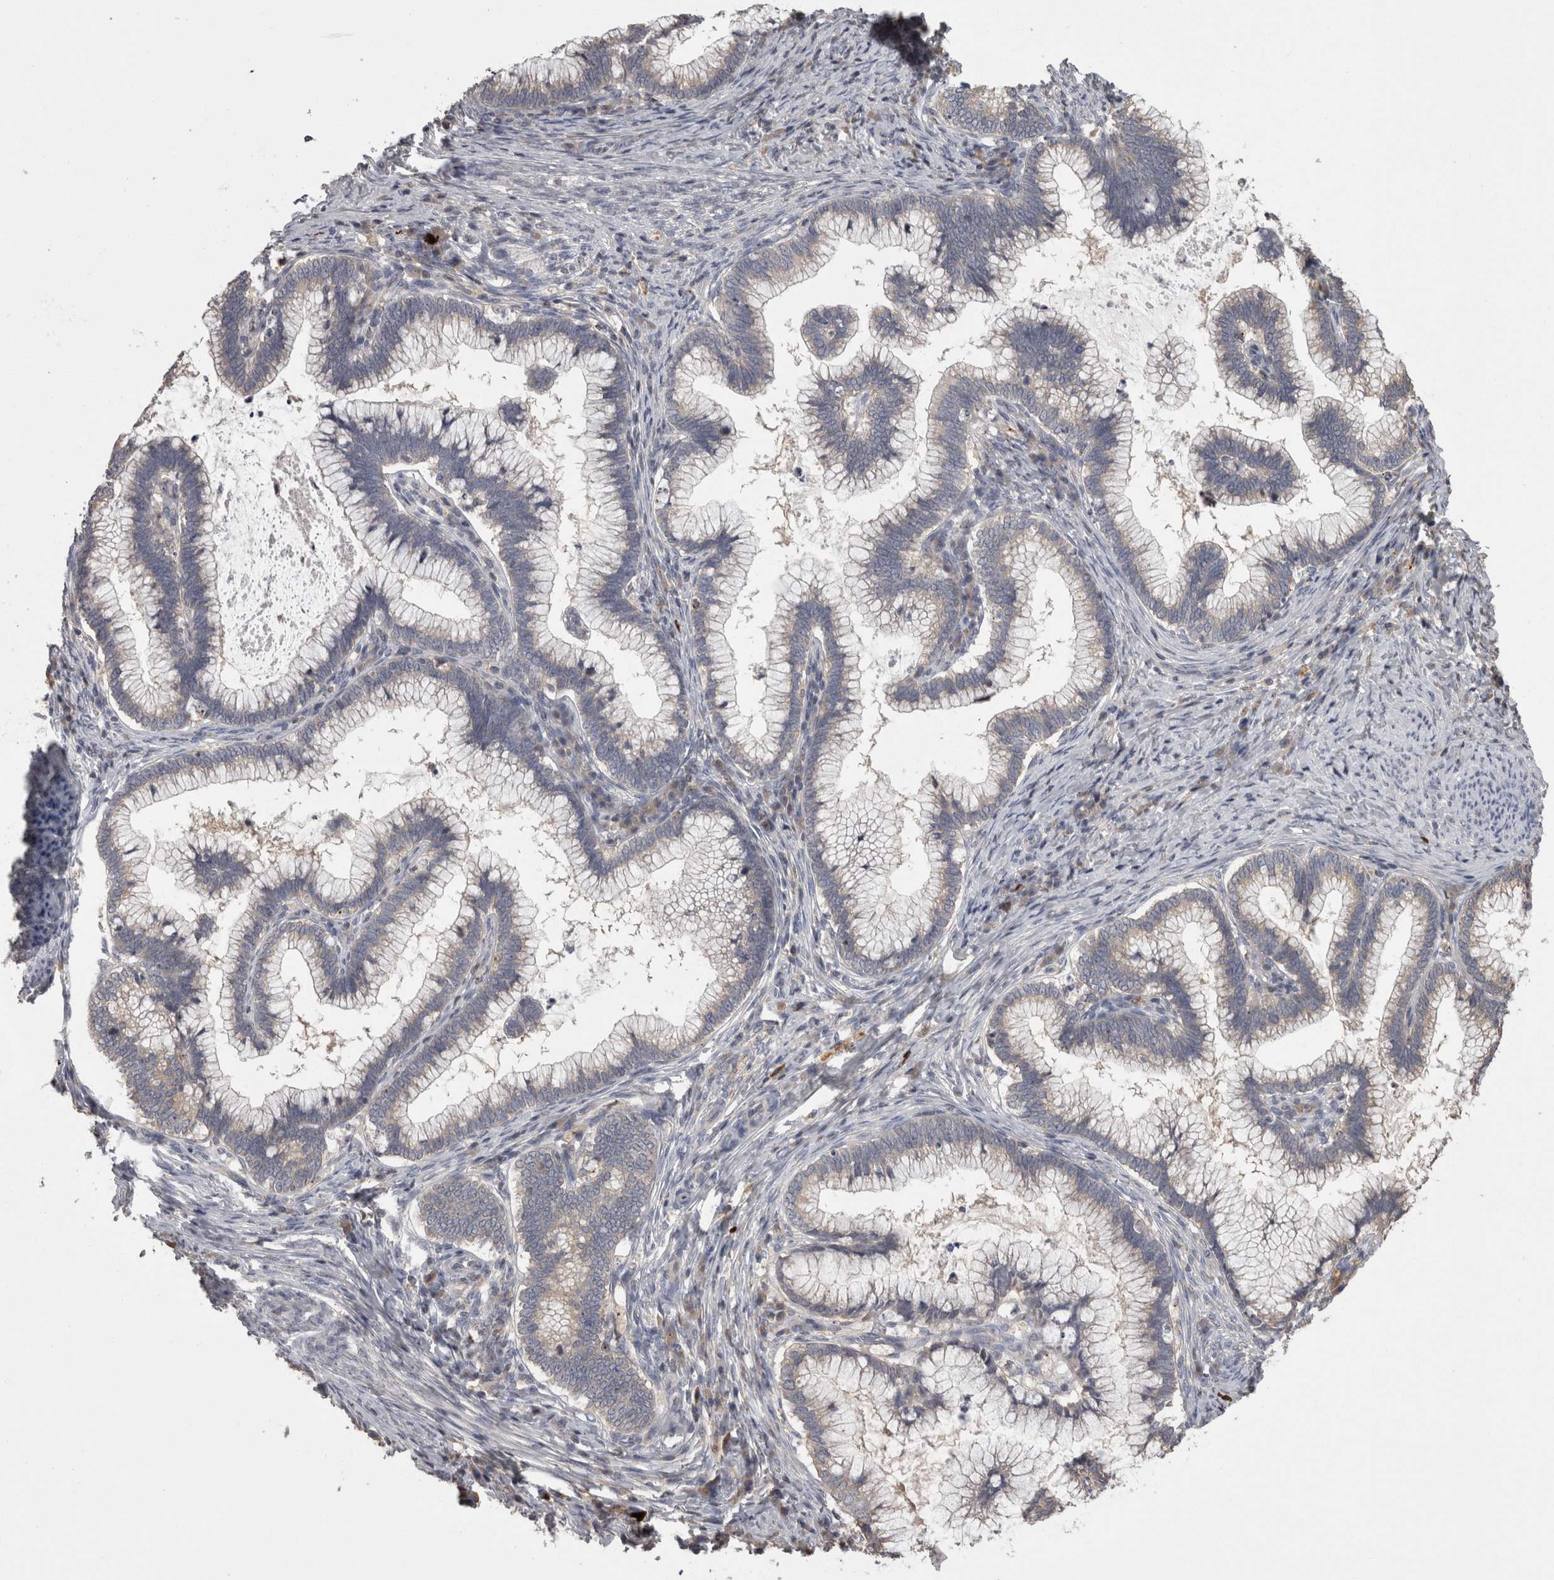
{"staining": {"intensity": "negative", "quantity": "none", "location": "none"}, "tissue": "cervical cancer", "cell_type": "Tumor cells", "image_type": "cancer", "snomed": [{"axis": "morphology", "description": "Adenocarcinoma, NOS"}, {"axis": "topography", "description": "Cervix"}], "caption": "Micrograph shows no protein expression in tumor cells of cervical cancer (adenocarcinoma) tissue.", "gene": "PCM1", "patient": {"sex": "female", "age": 36}}